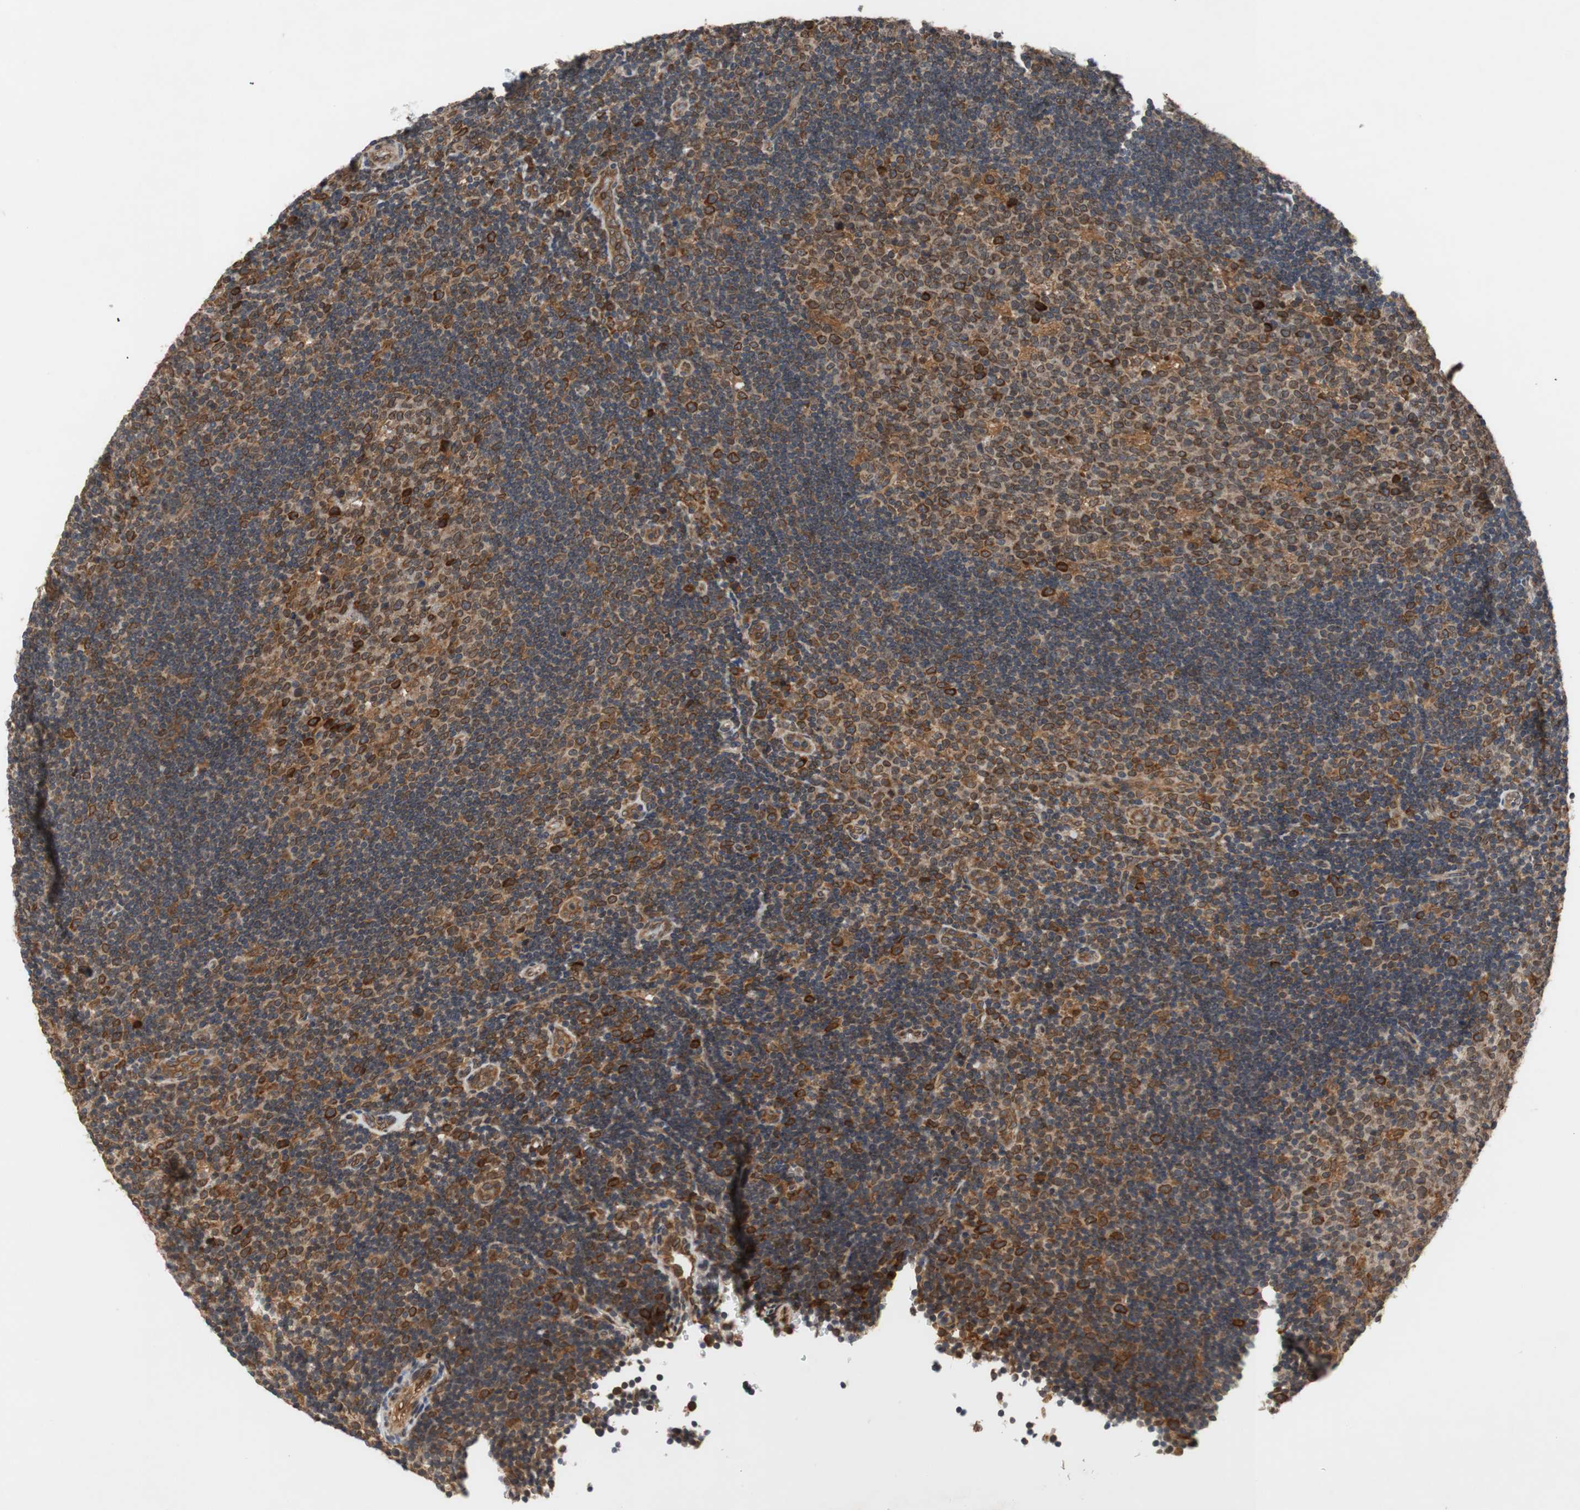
{"staining": {"intensity": "moderate", "quantity": ">75%", "location": "cytoplasmic/membranous"}, "tissue": "lymph node", "cell_type": "Germinal center cells", "image_type": "normal", "snomed": [{"axis": "morphology", "description": "Normal tissue, NOS"}, {"axis": "topography", "description": "Lymph node"}, {"axis": "topography", "description": "Salivary gland"}], "caption": "Protein expression by immunohistochemistry exhibits moderate cytoplasmic/membranous staining in approximately >75% of germinal center cells in normal lymph node.", "gene": "AUP1", "patient": {"sex": "male", "age": 8}}